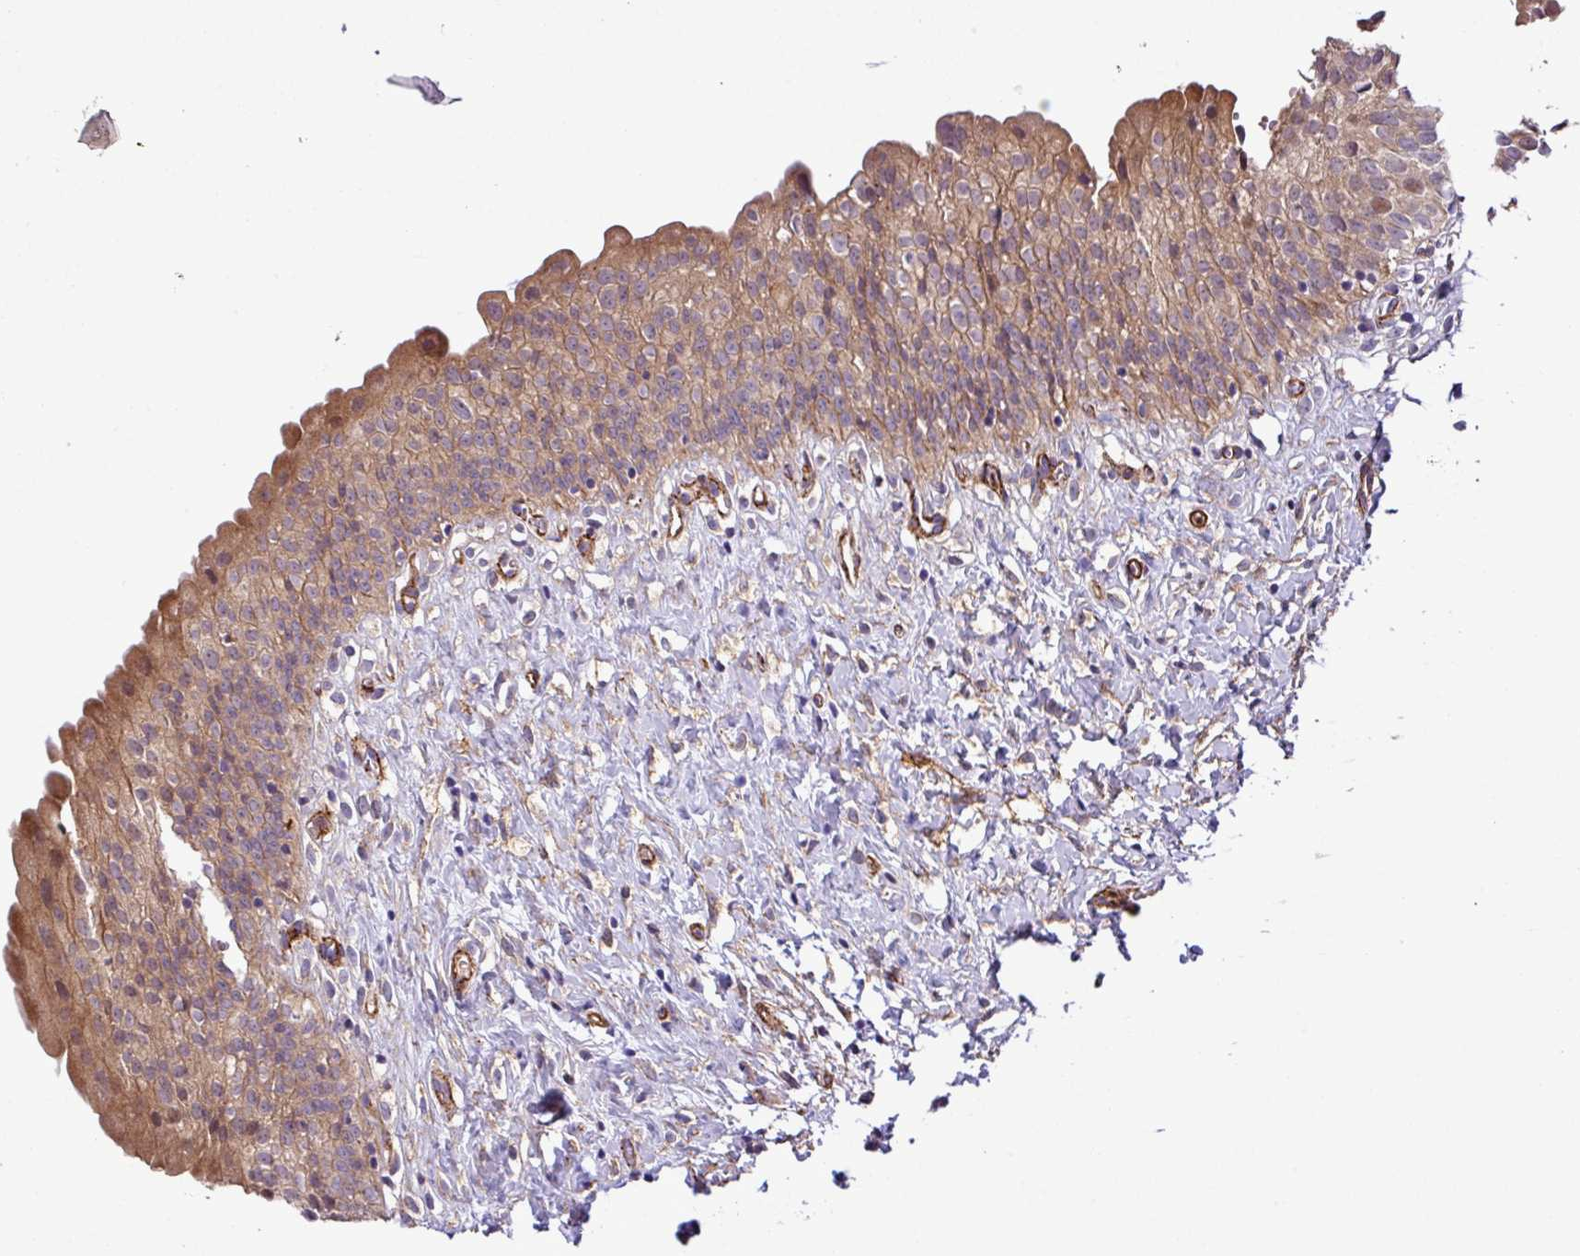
{"staining": {"intensity": "moderate", "quantity": ">75%", "location": "cytoplasmic/membranous"}, "tissue": "urinary bladder", "cell_type": "Urothelial cells", "image_type": "normal", "snomed": [{"axis": "morphology", "description": "Normal tissue, NOS"}, {"axis": "topography", "description": "Urinary bladder"}], "caption": "Moderate cytoplasmic/membranous expression is present in about >75% of urothelial cells in normal urinary bladder.", "gene": "FAM47E", "patient": {"sex": "male", "age": 51}}